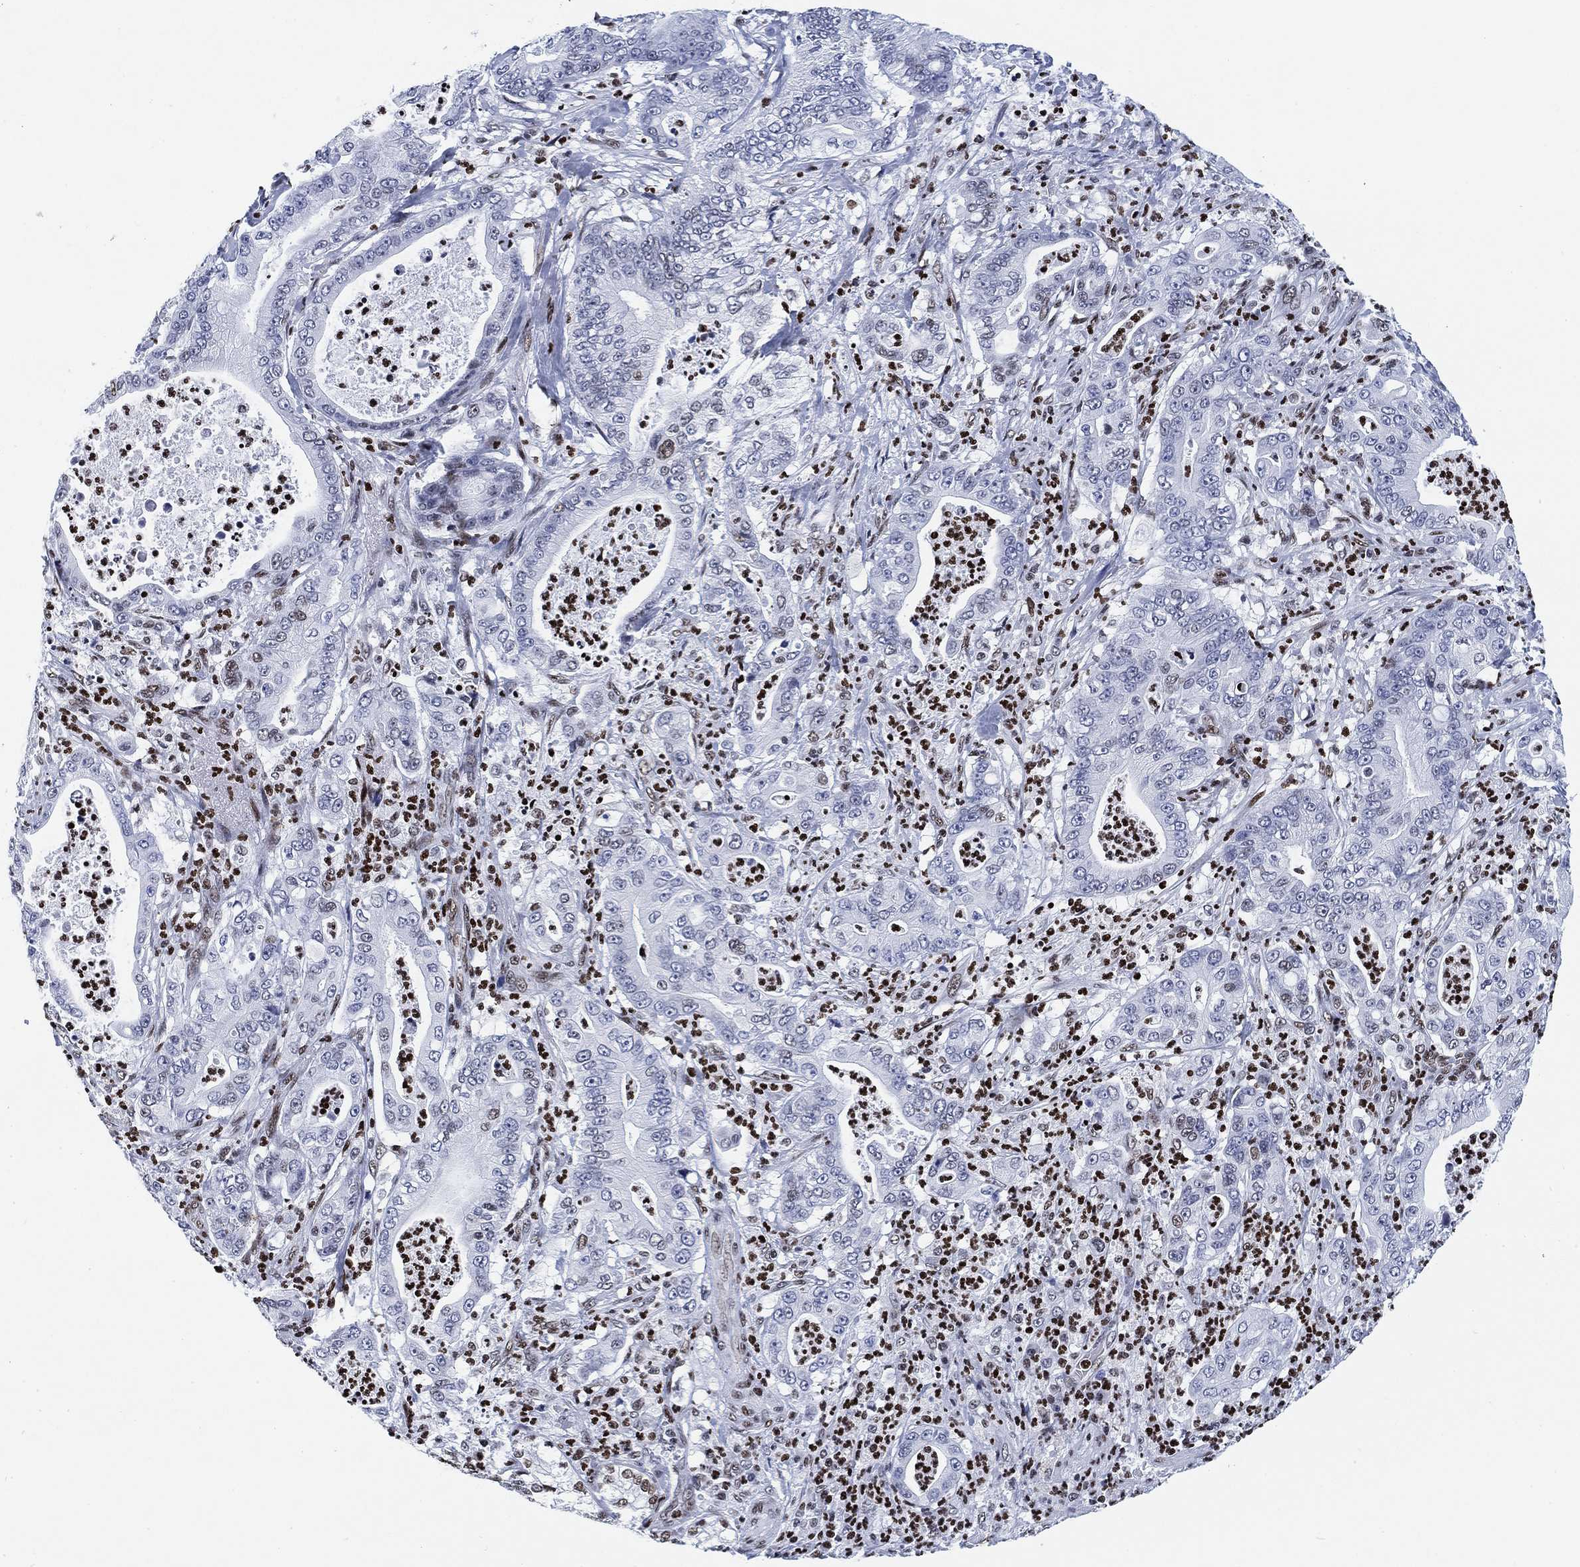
{"staining": {"intensity": "negative", "quantity": "none", "location": "none"}, "tissue": "pancreatic cancer", "cell_type": "Tumor cells", "image_type": "cancer", "snomed": [{"axis": "morphology", "description": "Adenocarcinoma, NOS"}, {"axis": "topography", "description": "Pancreas"}], "caption": "IHC of human pancreatic cancer (adenocarcinoma) reveals no expression in tumor cells.", "gene": "H1-10", "patient": {"sex": "male", "age": 71}}